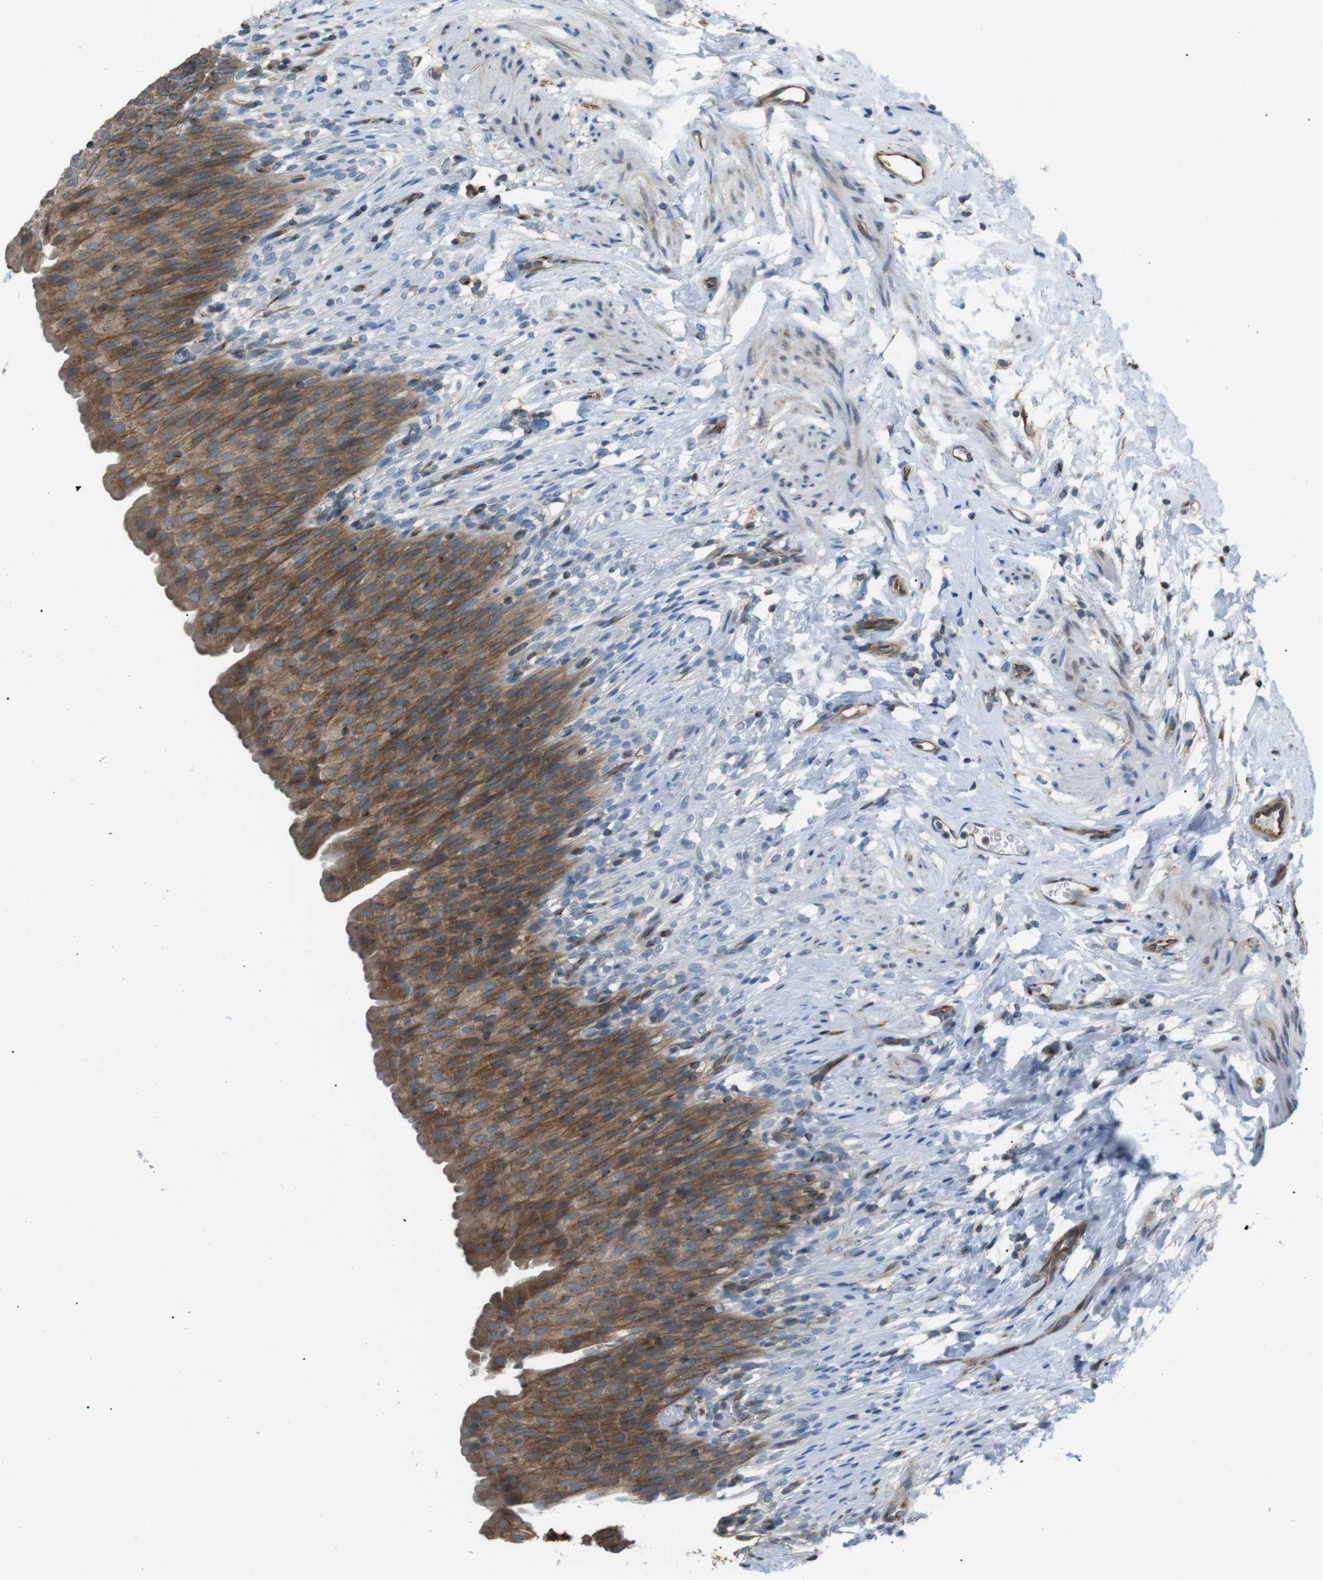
{"staining": {"intensity": "moderate", "quantity": "25%-75%", "location": "cytoplasmic/membranous"}, "tissue": "urinary bladder", "cell_type": "Urothelial cells", "image_type": "normal", "snomed": [{"axis": "morphology", "description": "Normal tissue, NOS"}, {"axis": "topography", "description": "Urinary bladder"}], "caption": "A histopathology image of human urinary bladder stained for a protein reveals moderate cytoplasmic/membranous brown staining in urothelial cells.", "gene": "CDH26", "patient": {"sex": "female", "age": 79}}